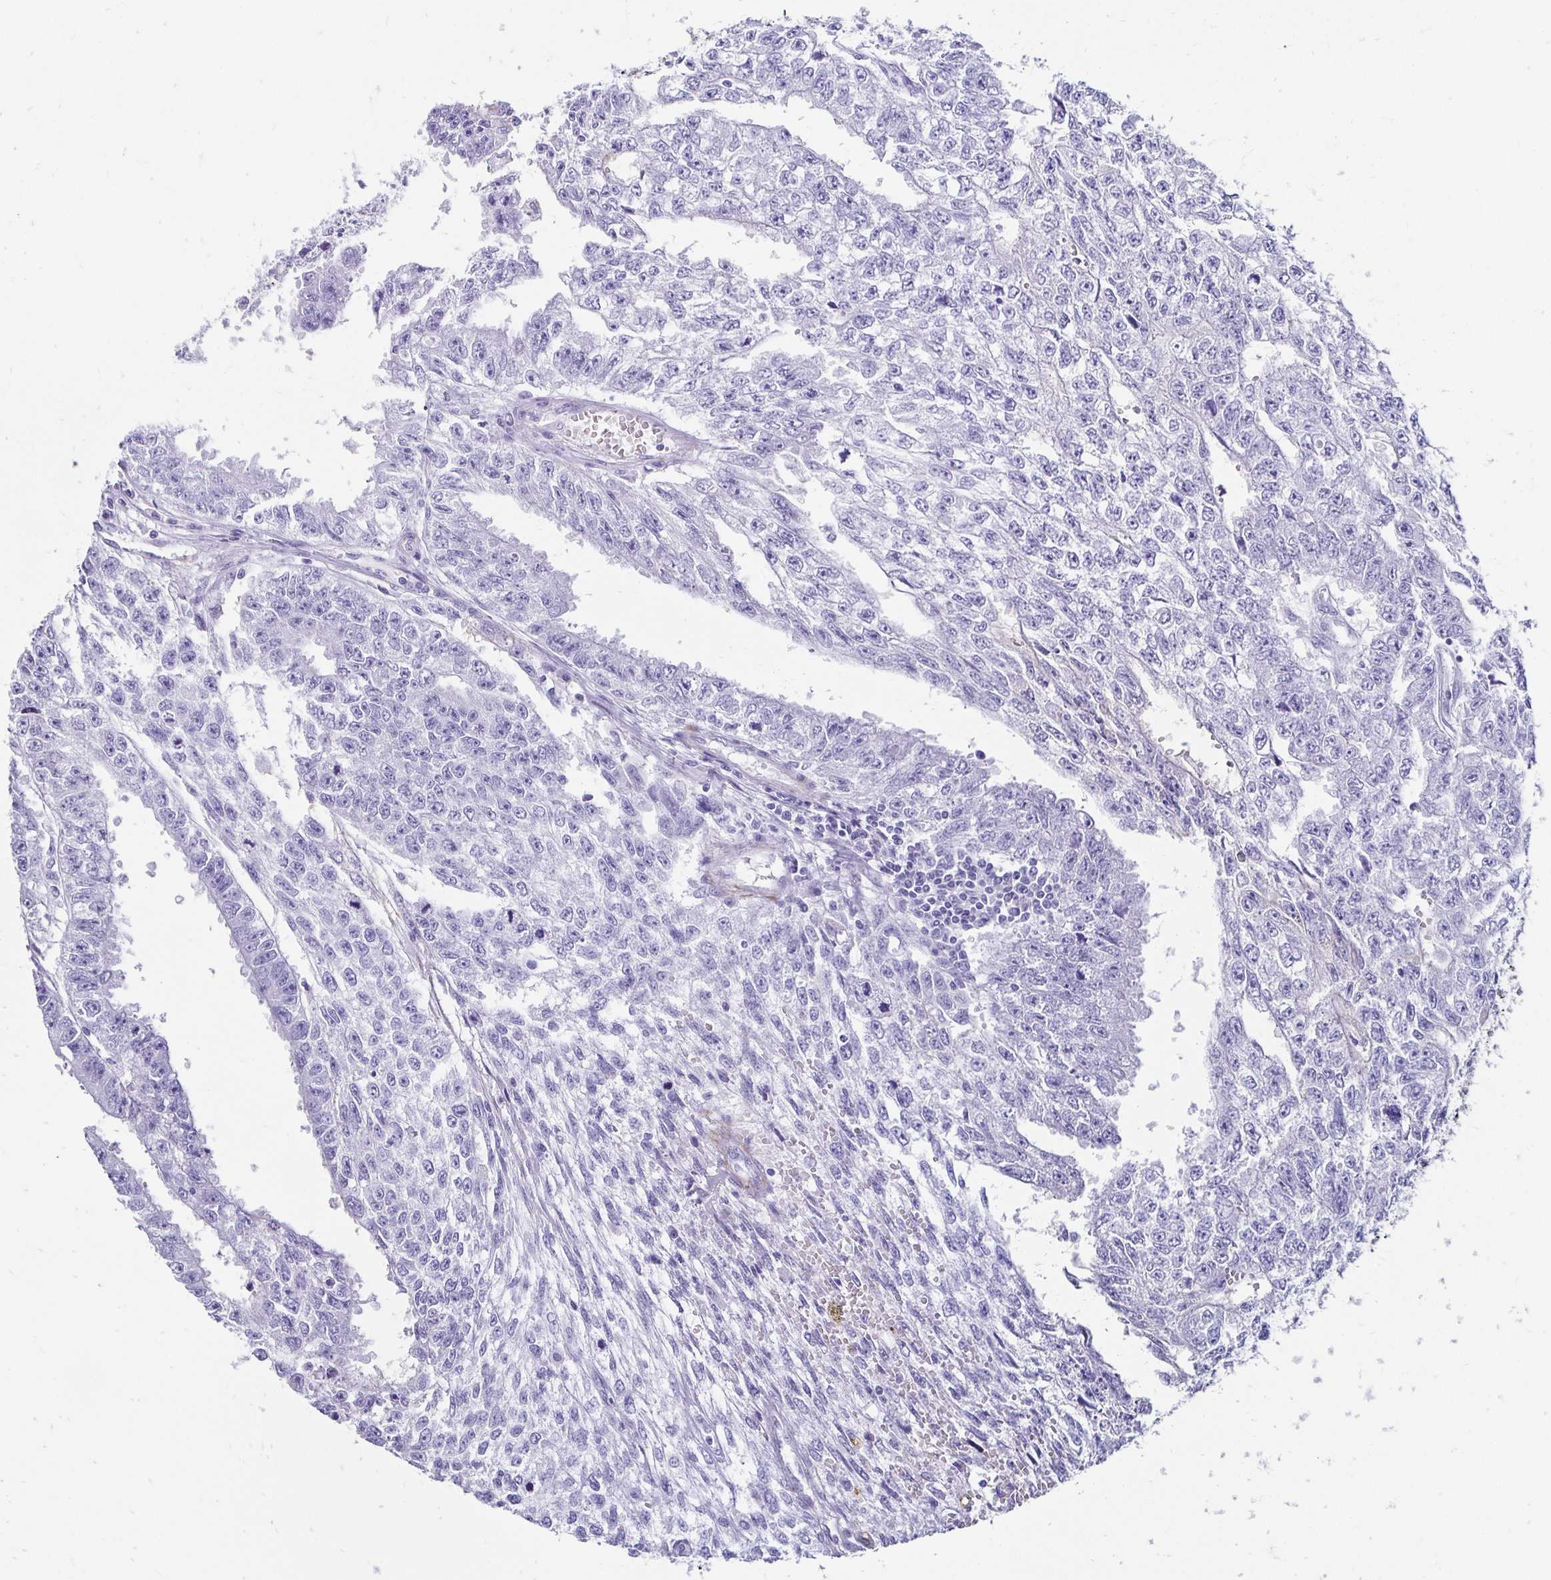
{"staining": {"intensity": "negative", "quantity": "none", "location": "none"}, "tissue": "testis cancer", "cell_type": "Tumor cells", "image_type": "cancer", "snomed": [{"axis": "morphology", "description": "Carcinoma, Embryonal, NOS"}, {"axis": "morphology", "description": "Teratoma, malignant, NOS"}, {"axis": "topography", "description": "Testis"}], "caption": "Immunohistochemistry of testis cancer displays no expression in tumor cells. Brightfield microscopy of immunohistochemistry stained with DAB (brown) and hematoxylin (blue), captured at high magnification.", "gene": "TMEM54", "patient": {"sex": "male", "age": 24}}